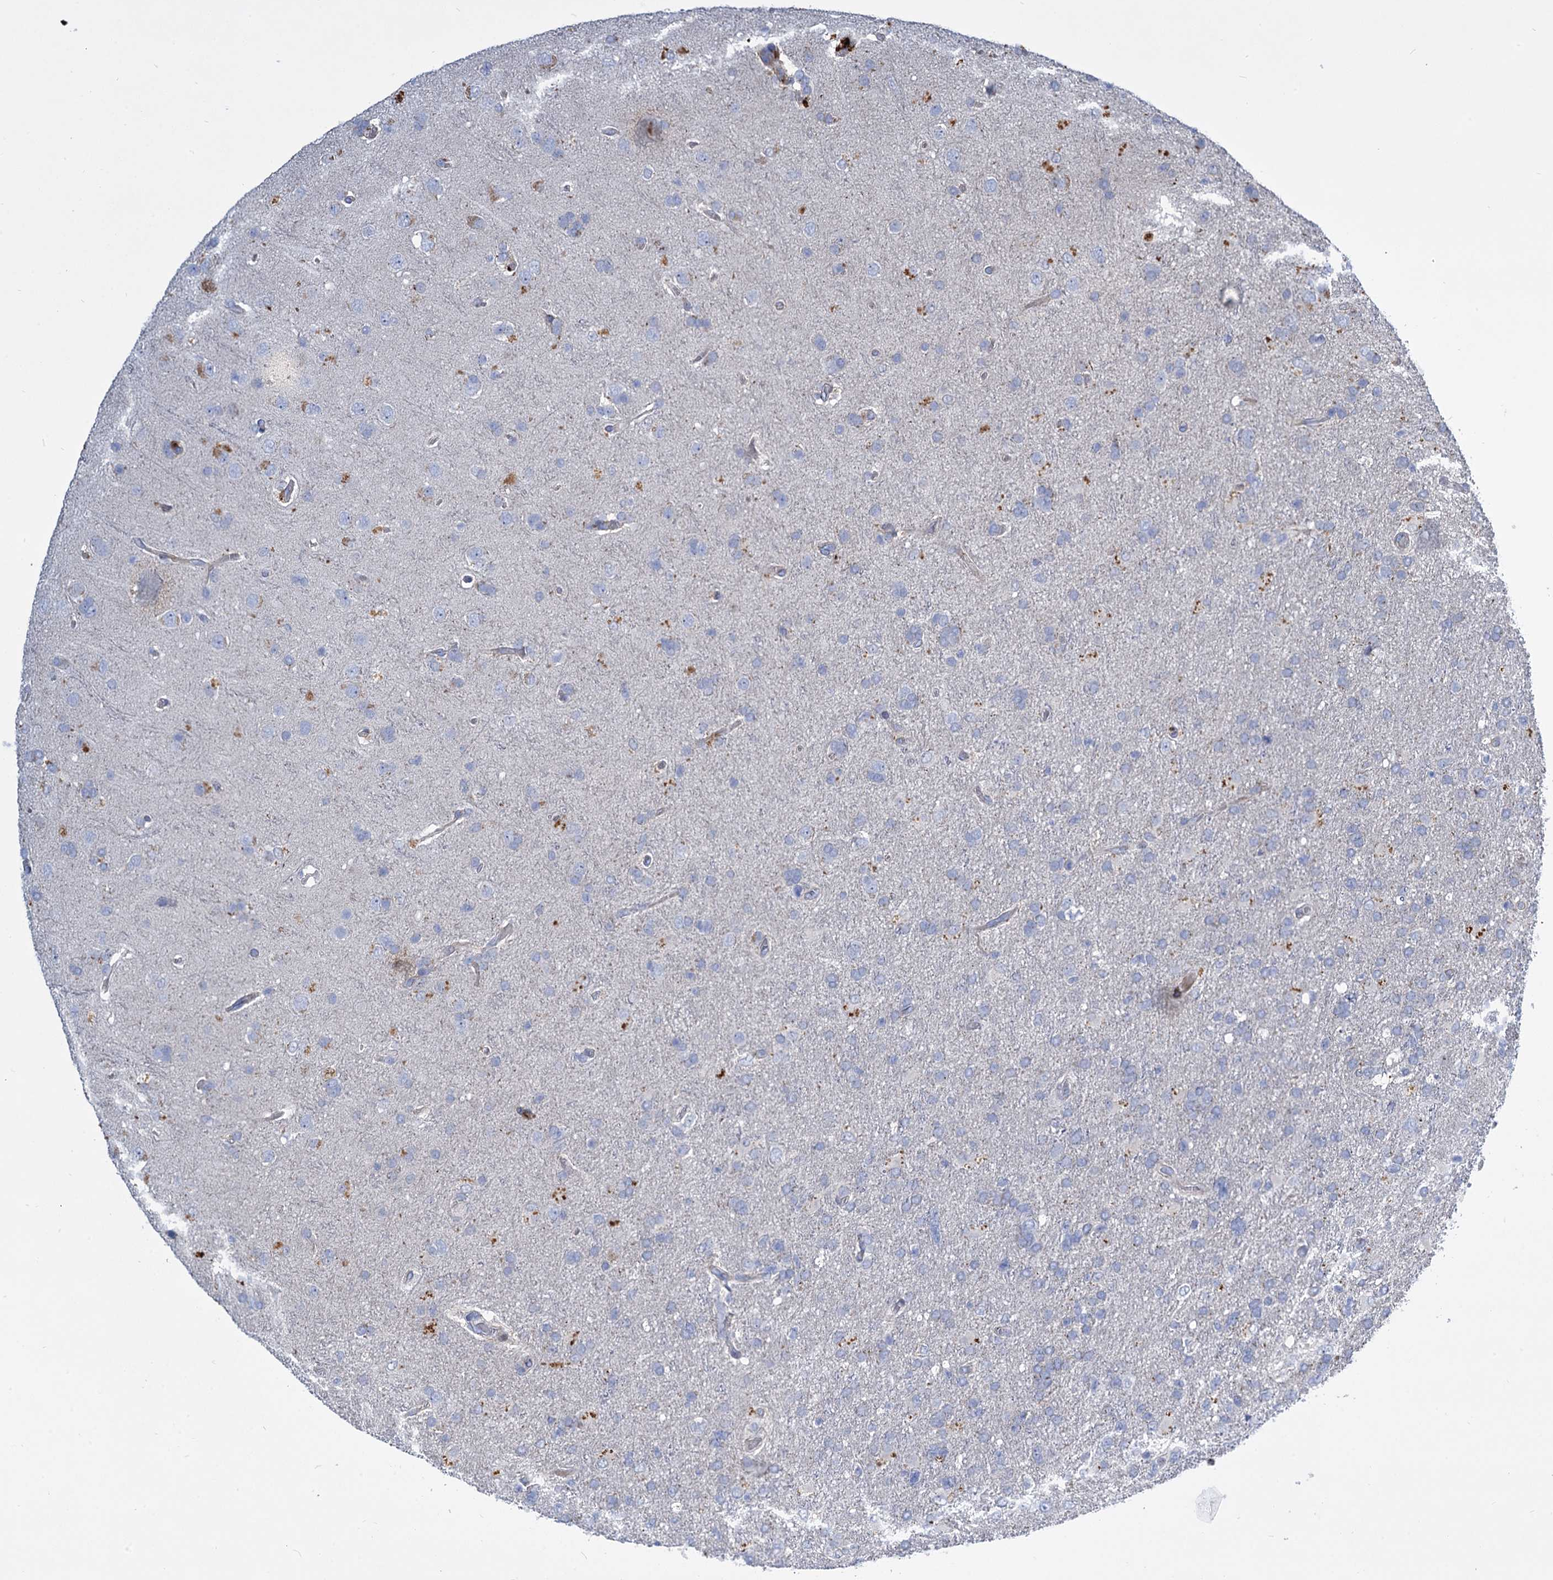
{"staining": {"intensity": "negative", "quantity": "none", "location": "none"}, "tissue": "glioma", "cell_type": "Tumor cells", "image_type": "cancer", "snomed": [{"axis": "morphology", "description": "Glioma, malignant, High grade"}, {"axis": "topography", "description": "Brain"}], "caption": "Immunohistochemistry (IHC) photomicrograph of neoplastic tissue: glioma stained with DAB reveals no significant protein positivity in tumor cells.", "gene": "TRIM77", "patient": {"sex": "male", "age": 61}}